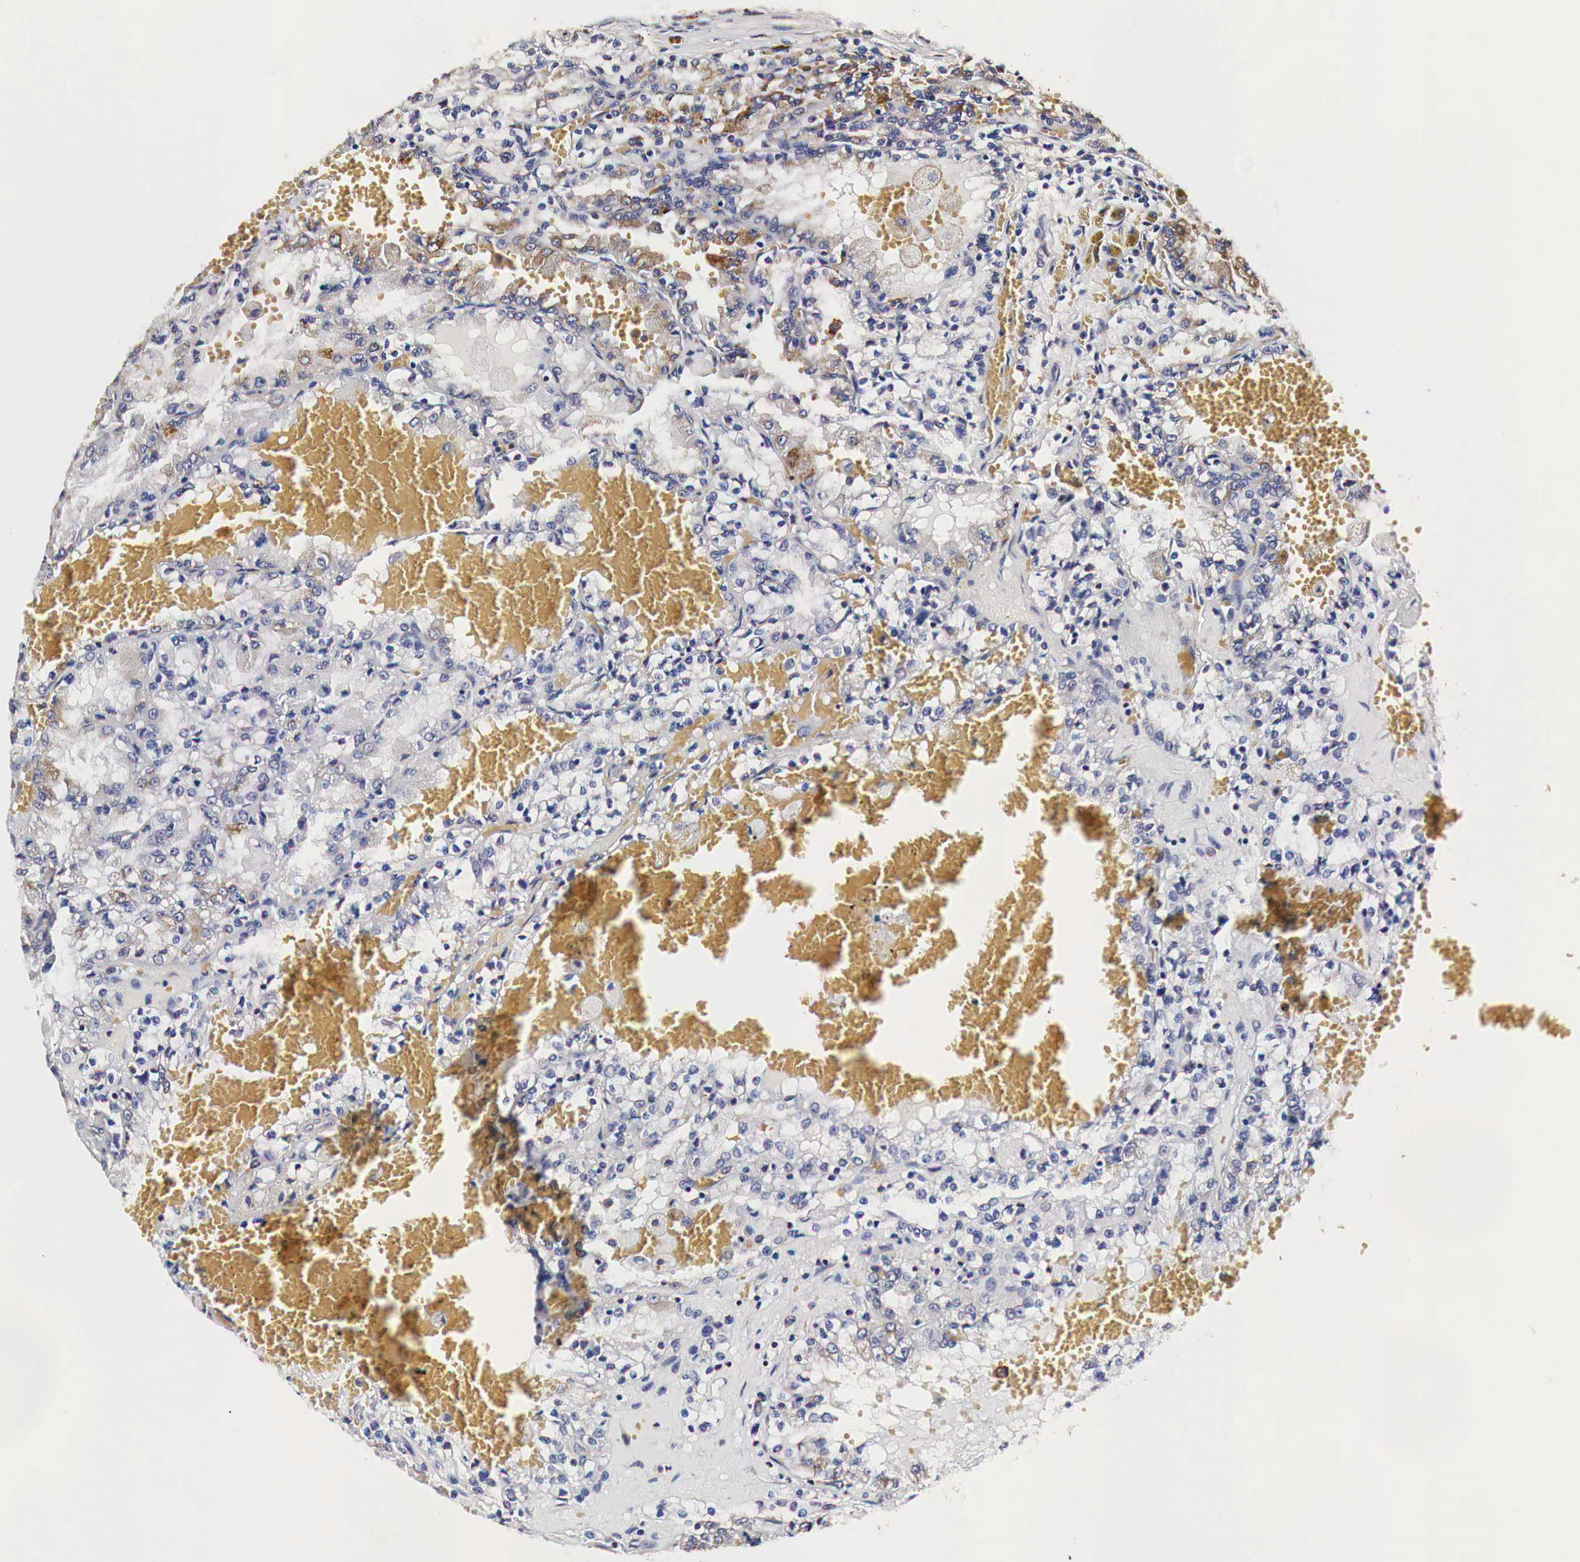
{"staining": {"intensity": "negative", "quantity": "none", "location": "none"}, "tissue": "renal cancer", "cell_type": "Tumor cells", "image_type": "cancer", "snomed": [{"axis": "morphology", "description": "Adenocarcinoma, NOS"}, {"axis": "topography", "description": "Kidney"}], "caption": "Protein analysis of renal adenocarcinoma exhibits no significant expression in tumor cells.", "gene": "CKAP4", "patient": {"sex": "female", "age": 56}}